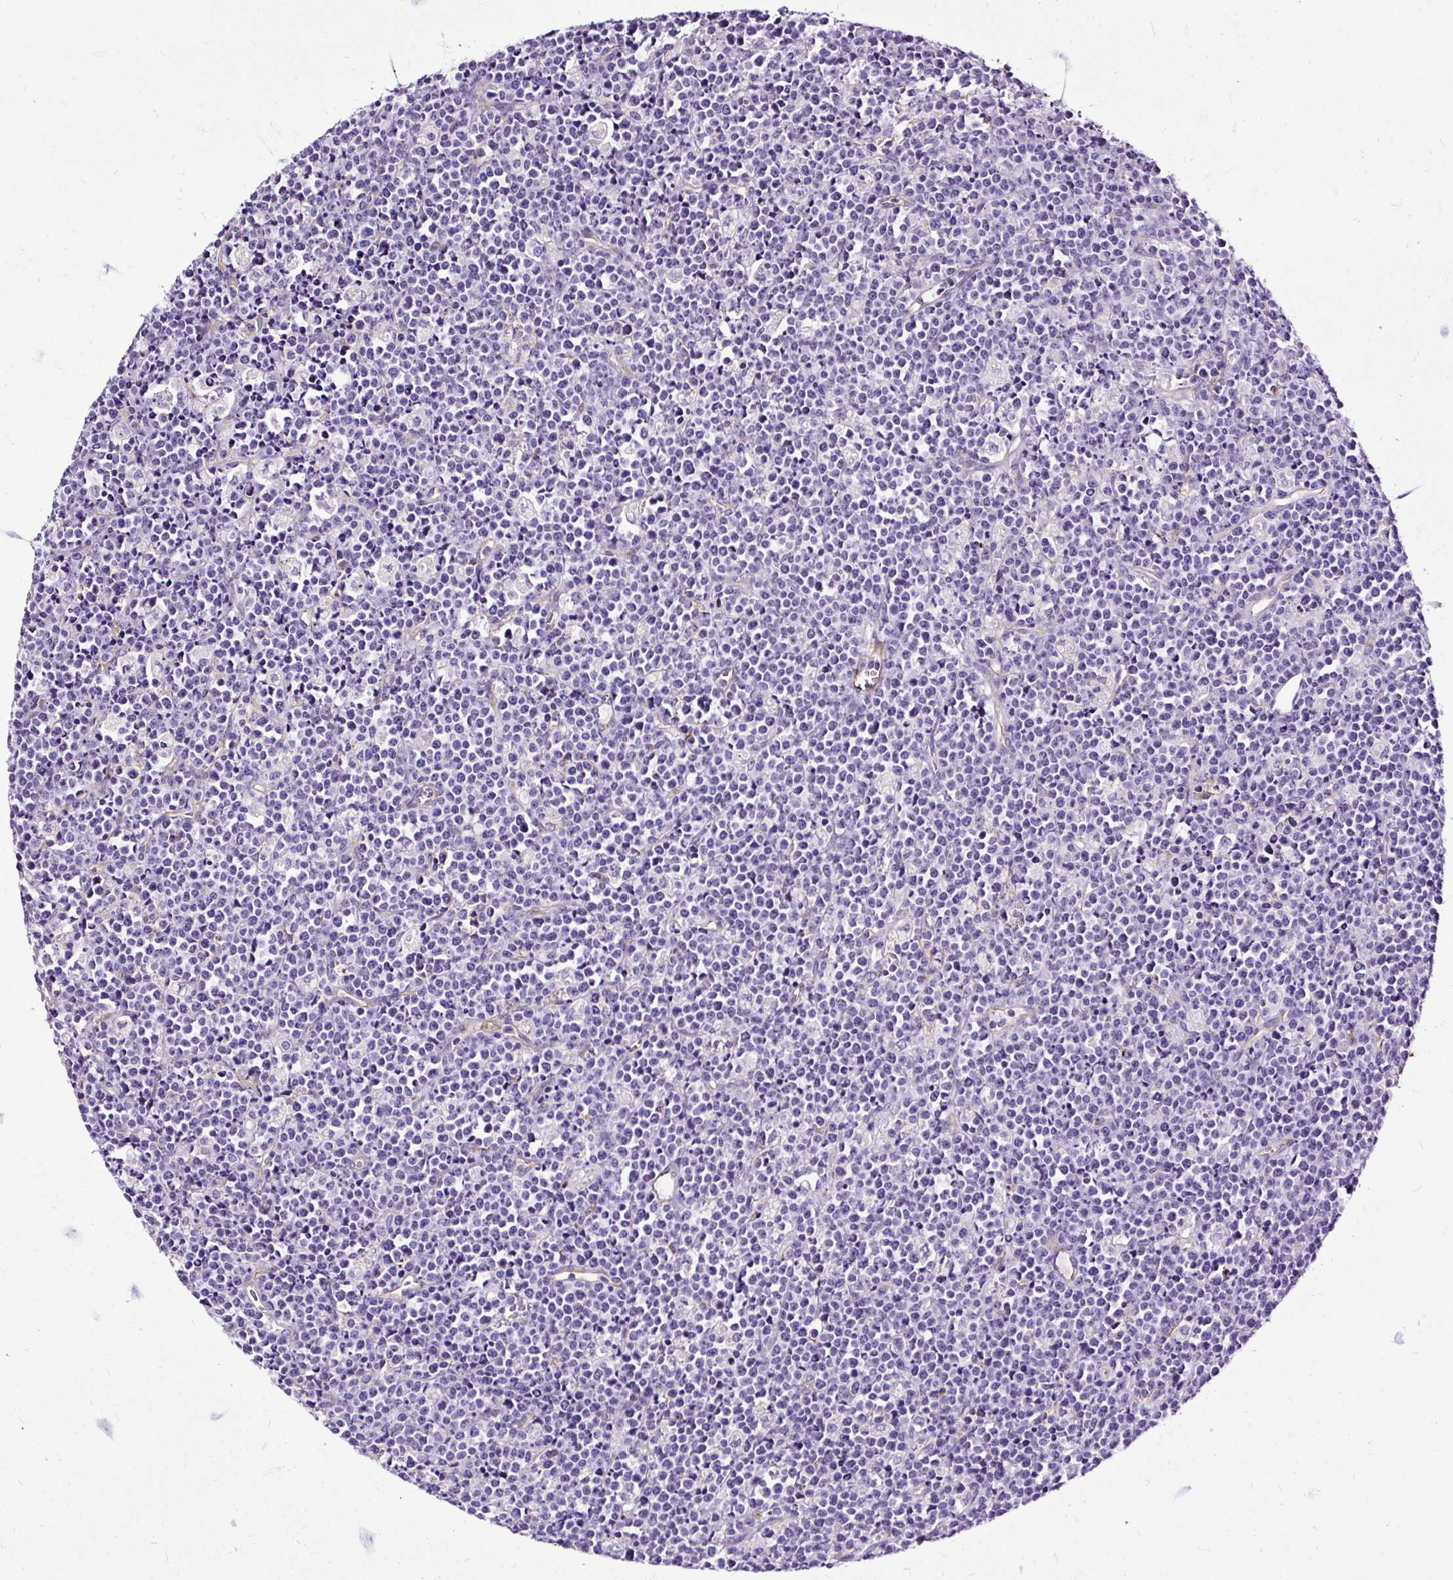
{"staining": {"intensity": "negative", "quantity": "none", "location": "none"}, "tissue": "lymphoma", "cell_type": "Tumor cells", "image_type": "cancer", "snomed": [{"axis": "morphology", "description": "Malignant lymphoma, non-Hodgkin's type, High grade"}, {"axis": "topography", "description": "Ovary"}], "caption": "There is no significant expression in tumor cells of lymphoma.", "gene": "SLC7A8", "patient": {"sex": "female", "age": 56}}